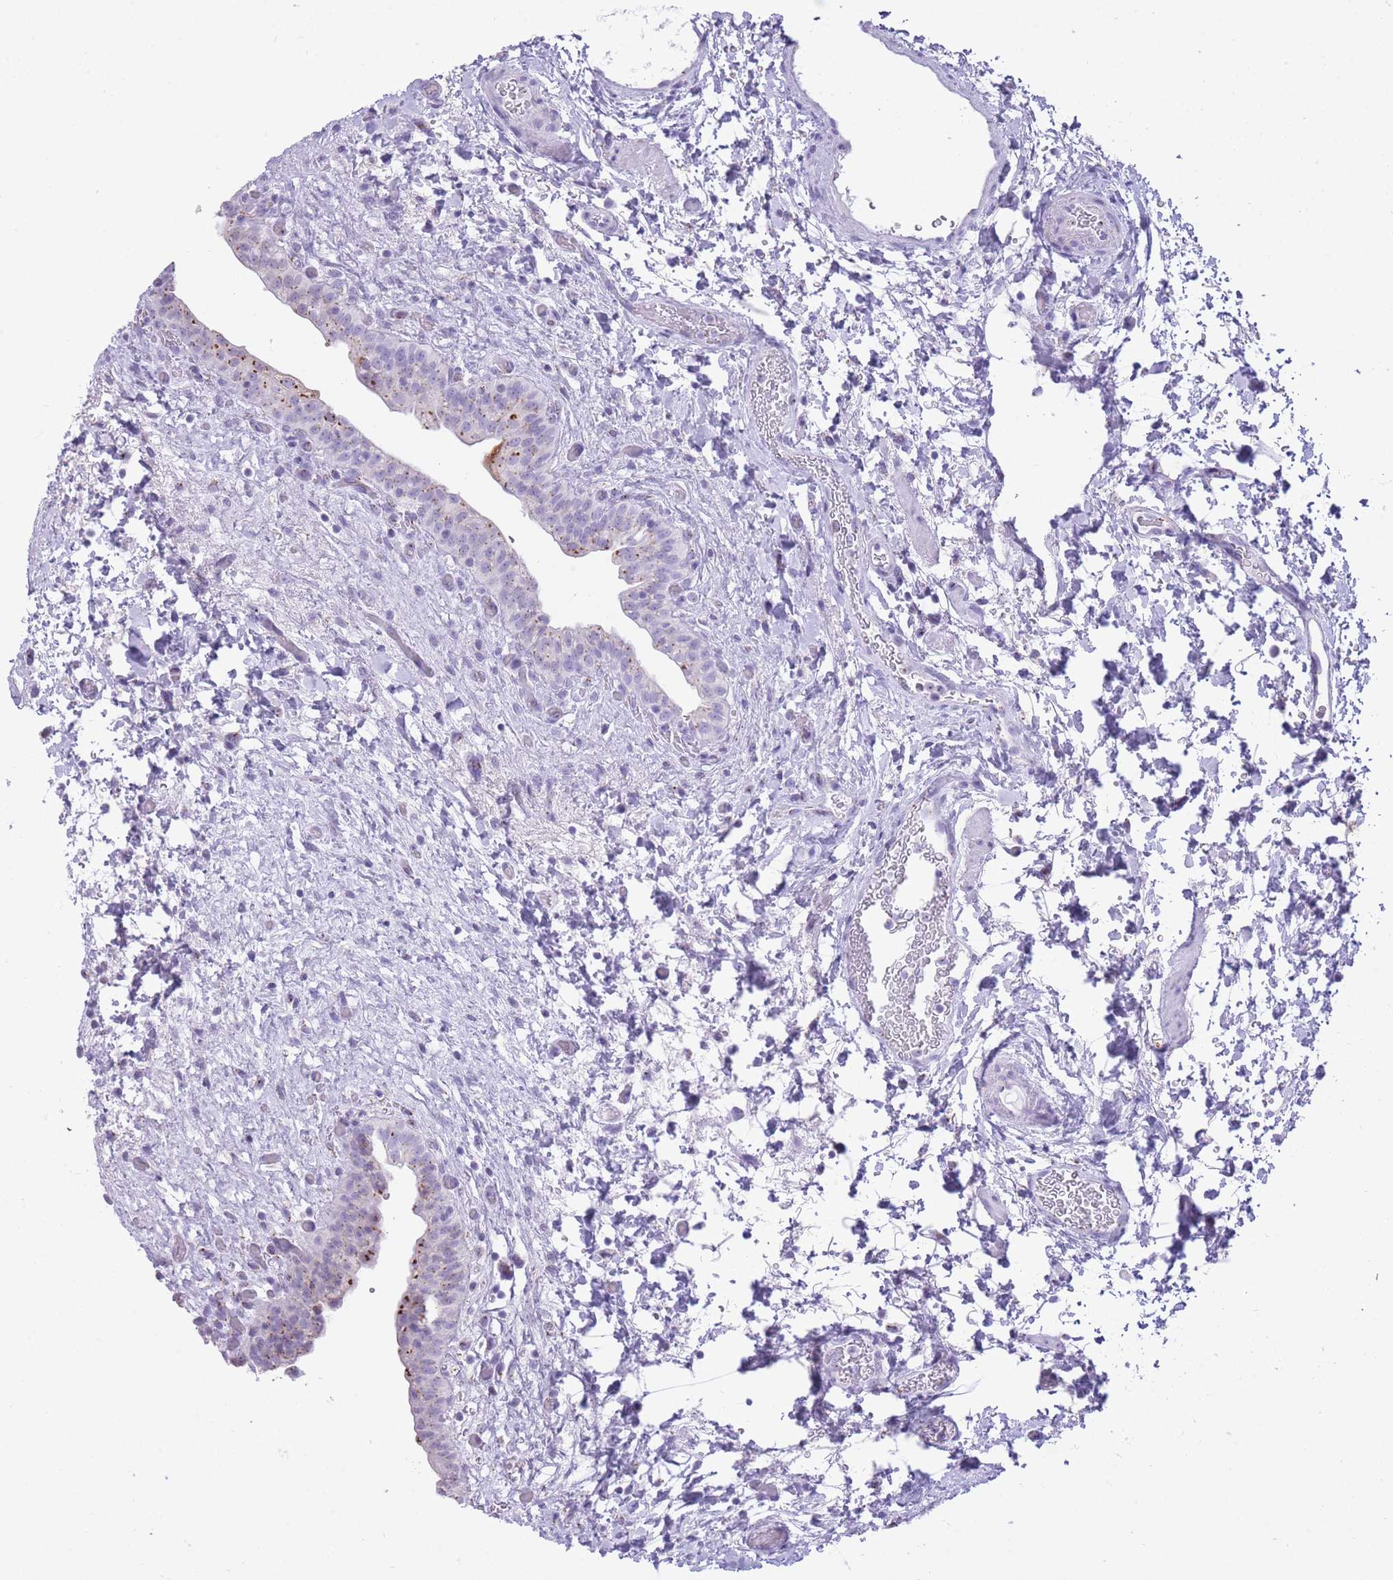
{"staining": {"intensity": "strong", "quantity": "25%-75%", "location": "cytoplasmic/membranous"}, "tissue": "urinary bladder", "cell_type": "Urothelial cells", "image_type": "normal", "snomed": [{"axis": "morphology", "description": "Normal tissue, NOS"}, {"axis": "topography", "description": "Urinary bladder"}], "caption": "High-magnification brightfield microscopy of unremarkable urinary bladder stained with DAB (brown) and counterstained with hematoxylin (blue). urothelial cells exhibit strong cytoplasmic/membranous expression is identified in approximately25%-75% of cells.", "gene": "B4GALT2", "patient": {"sex": "male", "age": 69}}